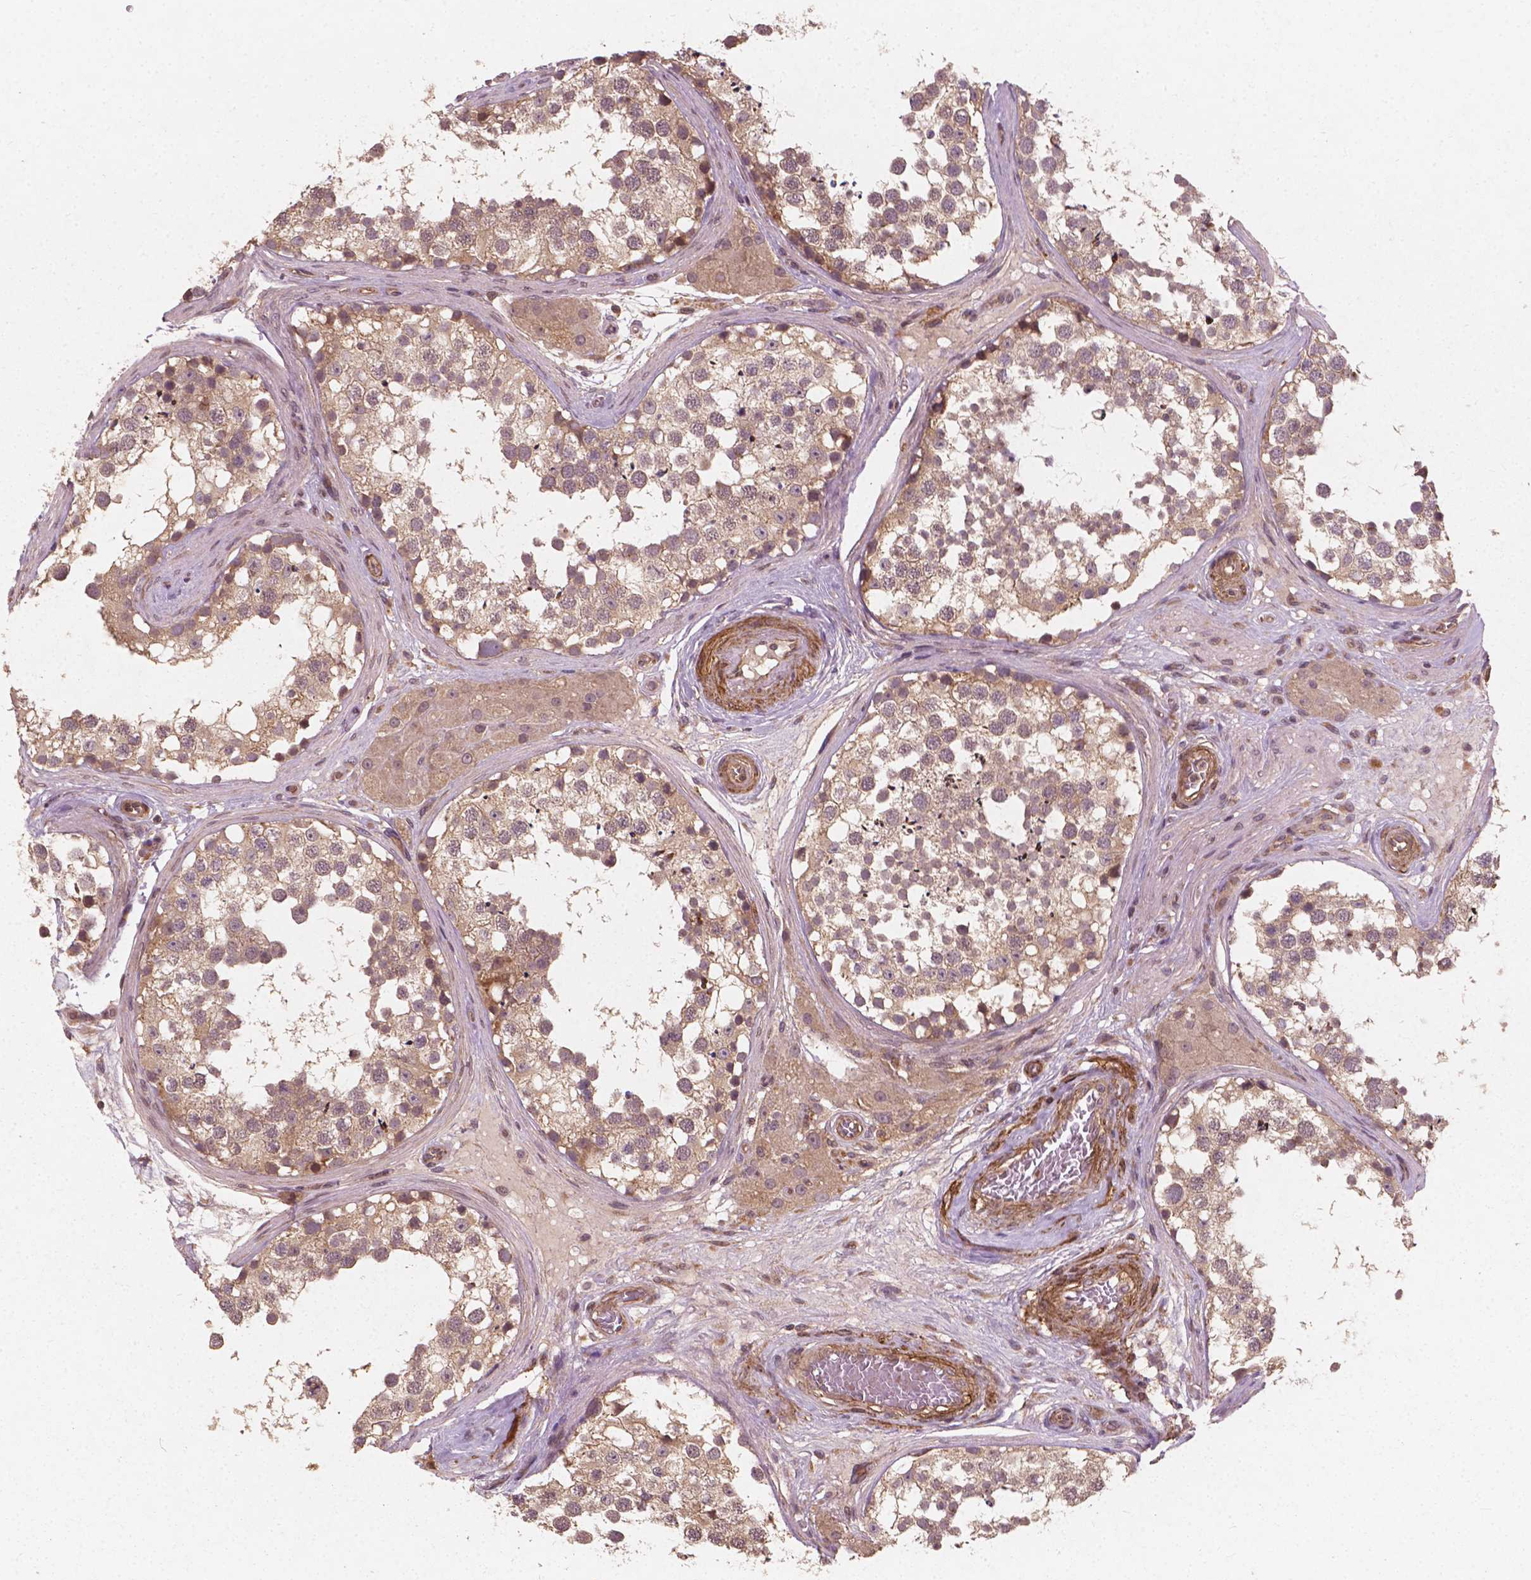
{"staining": {"intensity": "weak", "quantity": ">75%", "location": "cytoplasmic/membranous"}, "tissue": "testis", "cell_type": "Cells in seminiferous ducts", "image_type": "normal", "snomed": [{"axis": "morphology", "description": "Normal tissue, NOS"}, {"axis": "morphology", "description": "Seminoma, NOS"}, {"axis": "topography", "description": "Testis"}], "caption": "This is a micrograph of immunohistochemistry staining of unremarkable testis, which shows weak expression in the cytoplasmic/membranous of cells in seminiferous ducts.", "gene": "CYFIP1", "patient": {"sex": "male", "age": 65}}